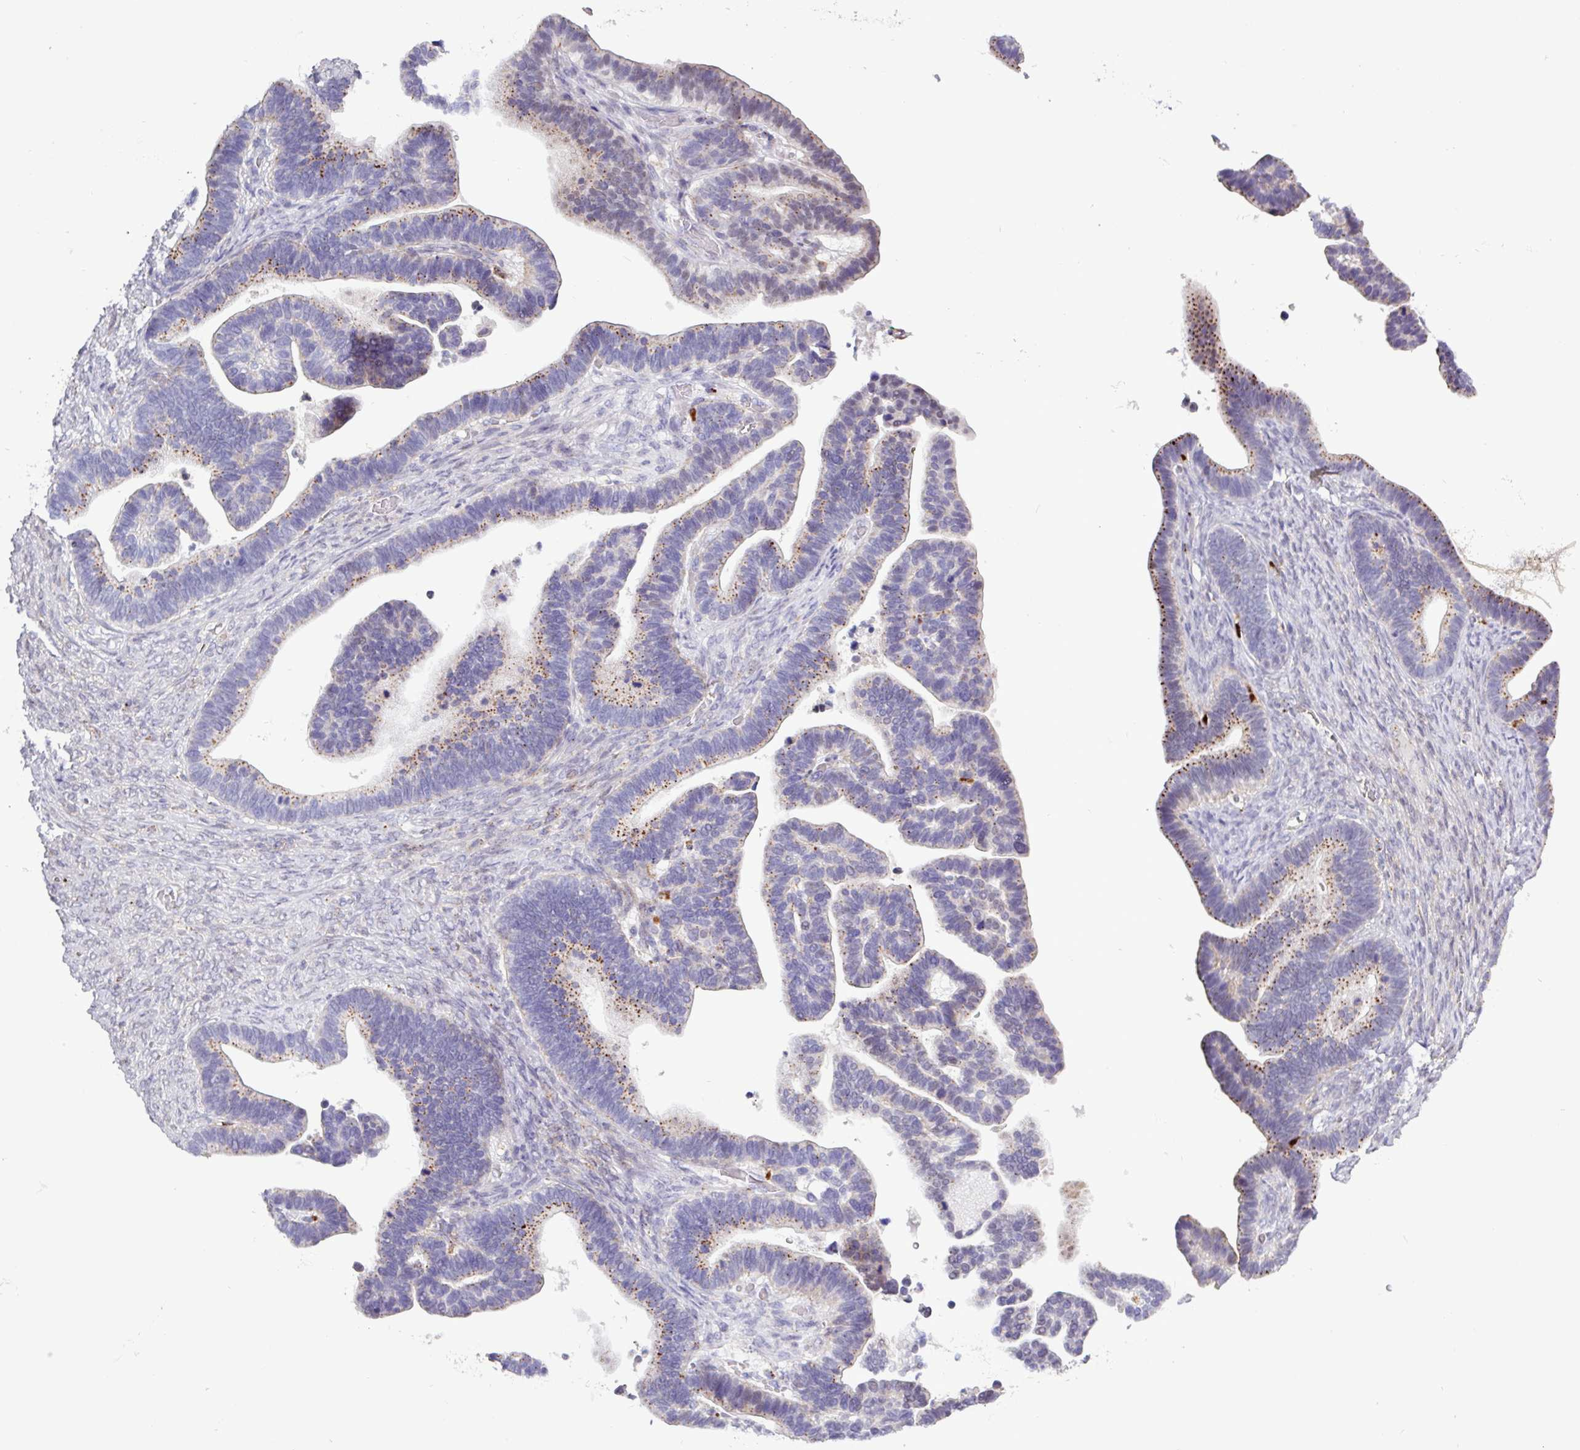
{"staining": {"intensity": "strong", "quantity": "25%-75%", "location": "cytoplasmic/membranous"}, "tissue": "ovarian cancer", "cell_type": "Tumor cells", "image_type": "cancer", "snomed": [{"axis": "morphology", "description": "Cystadenocarcinoma, serous, NOS"}, {"axis": "topography", "description": "Ovary"}], "caption": "The immunohistochemical stain highlights strong cytoplasmic/membranous staining in tumor cells of ovarian cancer (serous cystadenocarcinoma) tissue.", "gene": "AMIGO2", "patient": {"sex": "female", "age": 56}}